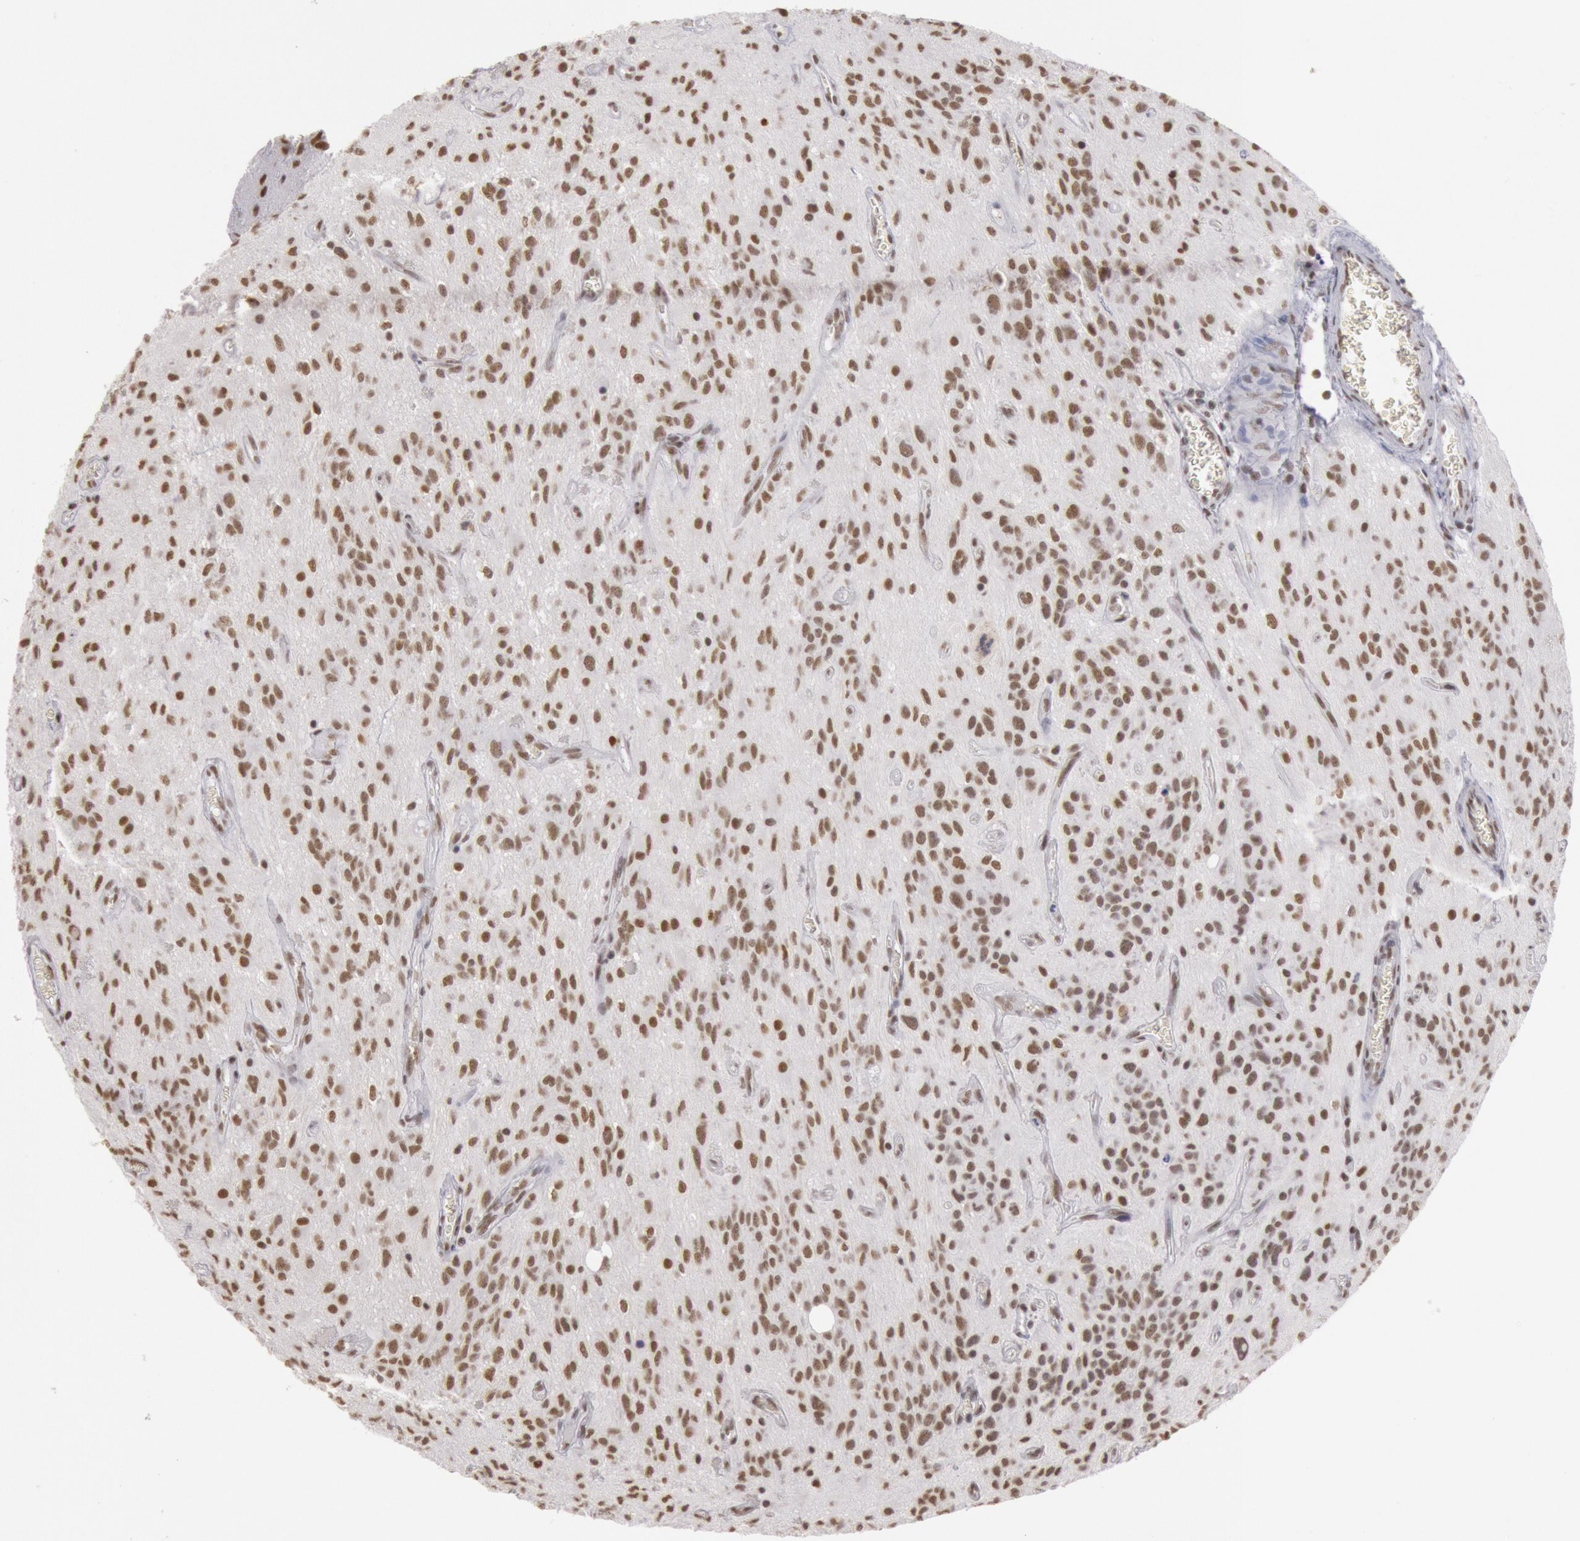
{"staining": {"intensity": "strong", "quantity": ">75%", "location": "nuclear"}, "tissue": "glioma", "cell_type": "Tumor cells", "image_type": "cancer", "snomed": [{"axis": "morphology", "description": "Glioma, malignant, Low grade"}, {"axis": "topography", "description": "Brain"}], "caption": "This histopathology image shows malignant glioma (low-grade) stained with immunohistochemistry (IHC) to label a protein in brown. The nuclear of tumor cells show strong positivity for the protein. Nuclei are counter-stained blue.", "gene": "ESS2", "patient": {"sex": "female", "age": 15}}